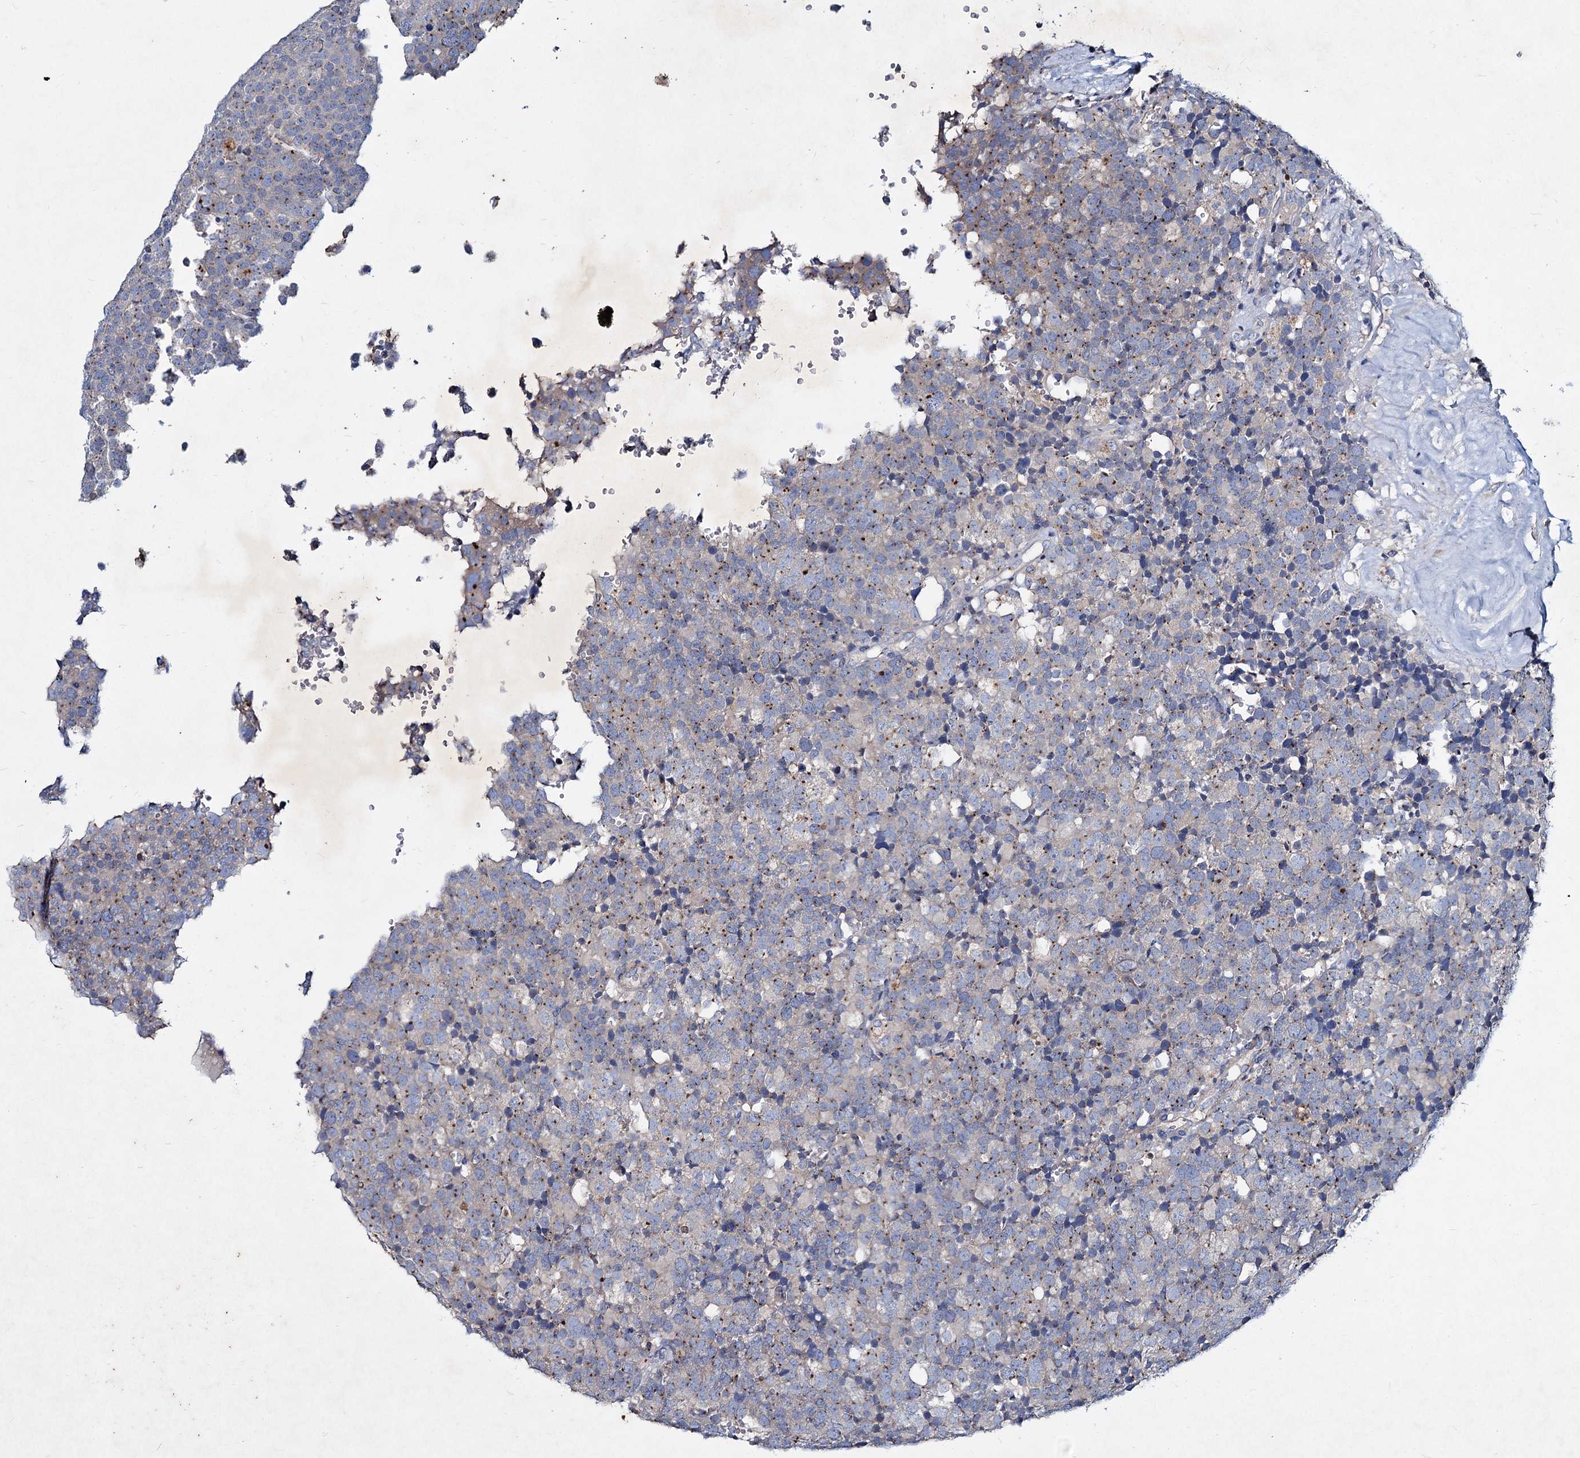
{"staining": {"intensity": "negative", "quantity": "none", "location": "none"}, "tissue": "testis cancer", "cell_type": "Tumor cells", "image_type": "cancer", "snomed": [{"axis": "morphology", "description": "Seminoma, NOS"}, {"axis": "topography", "description": "Testis"}], "caption": "IHC photomicrograph of seminoma (testis) stained for a protein (brown), which displays no positivity in tumor cells.", "gene": "AGBL4", "patient": {"sex": "male", "age": 71}}